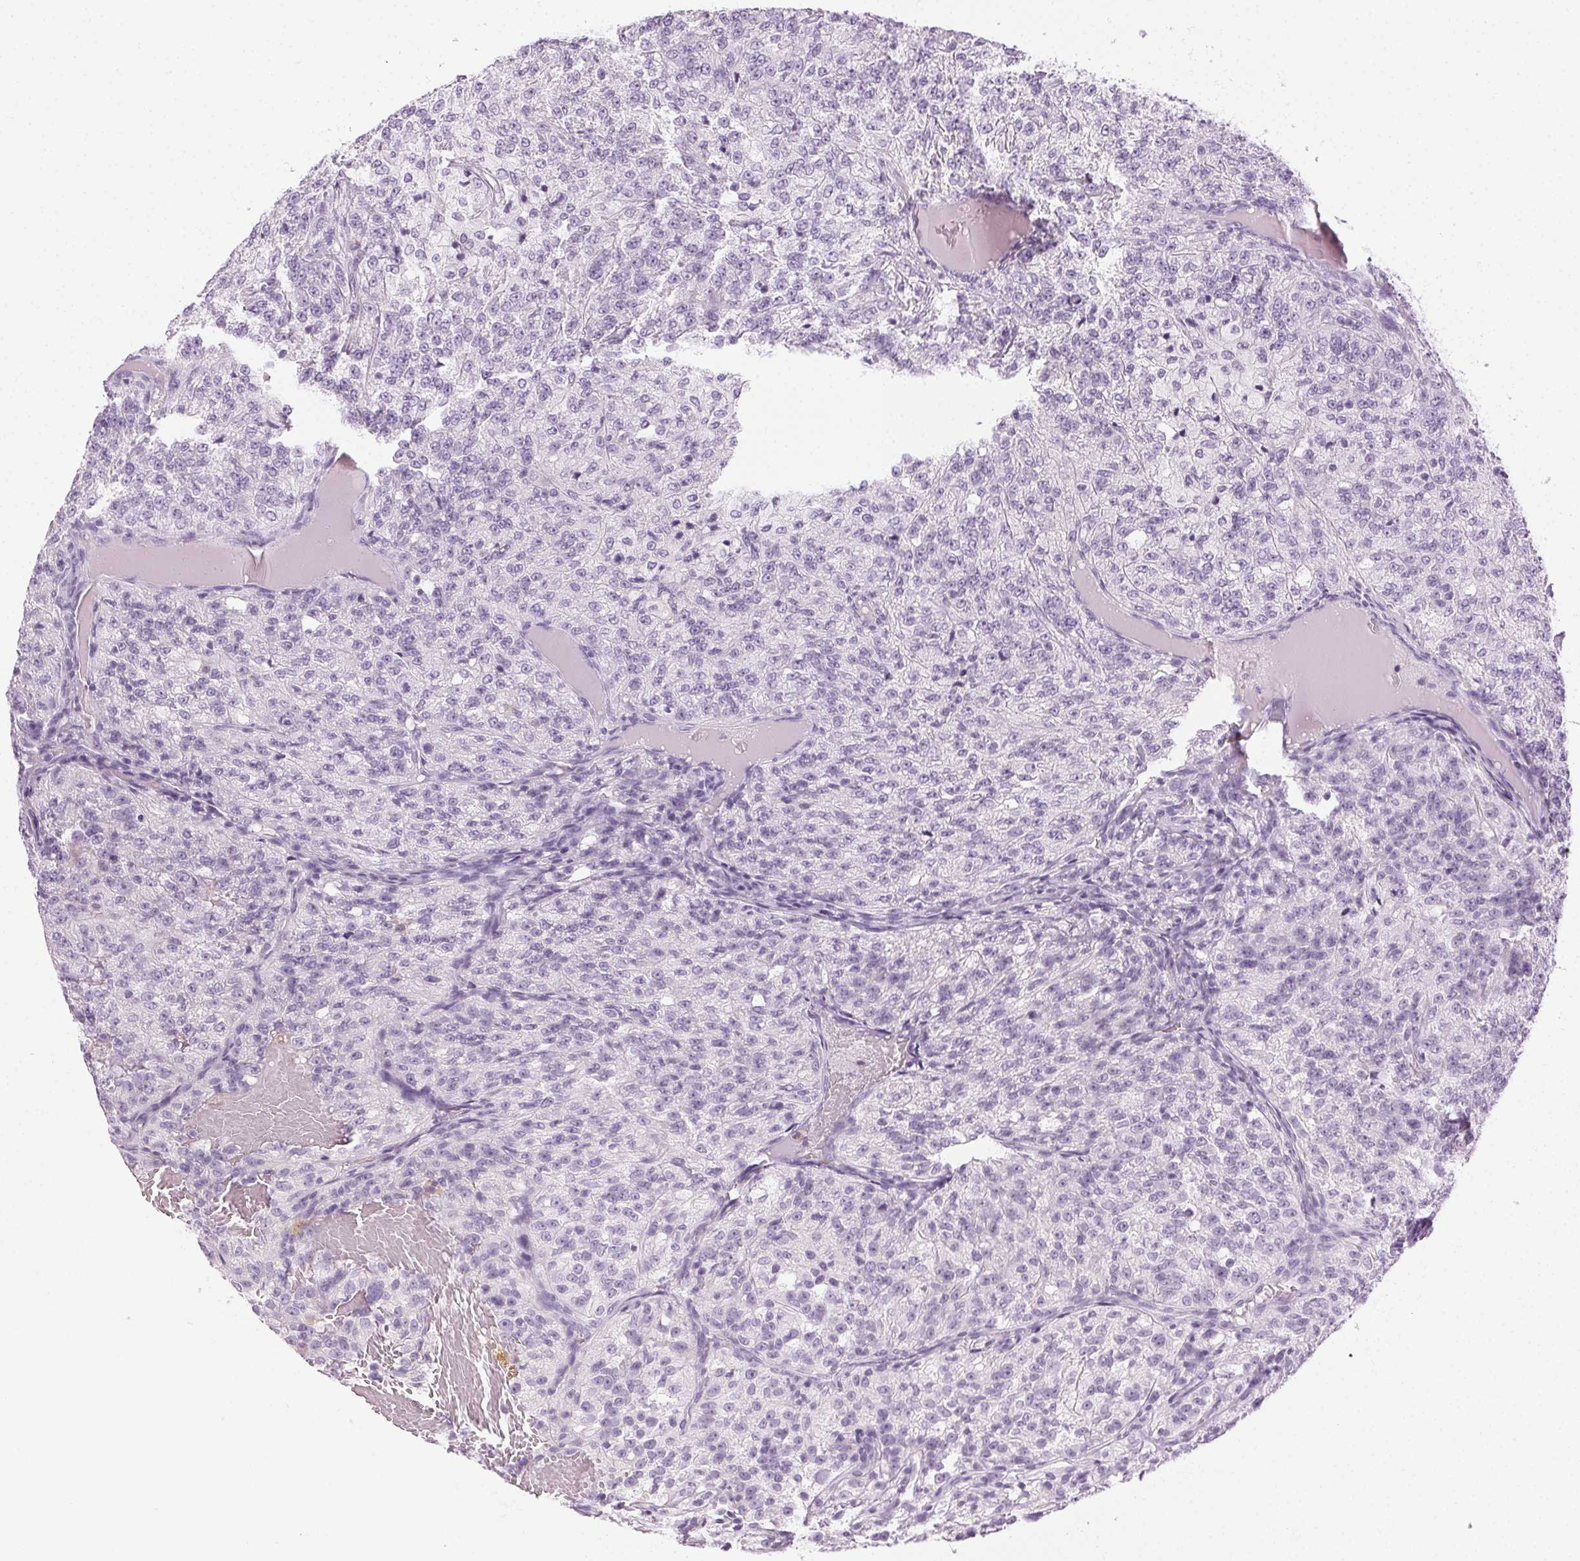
{"staining": {"intensity": "negative", "quantity": "none", "location": "none"}, "tissue": "renal cancer", "cell_type": "Tumor cells", "image_type": "cancer", "snomed": [{"axis": "morphology", "description": "Adenocarcinoma, NOS"}, {"axis": "topography", "description": "Kidney"}], "caption": "Immunohistochemistry (IHC) photomicrograph of neoplastic tissue: human renal cancer (adenocarcinoma) stained with DAB displays no significant protein staining in tumor cells.", "gene": "MPO", "patient": {"sex": "female", "age": 63}}